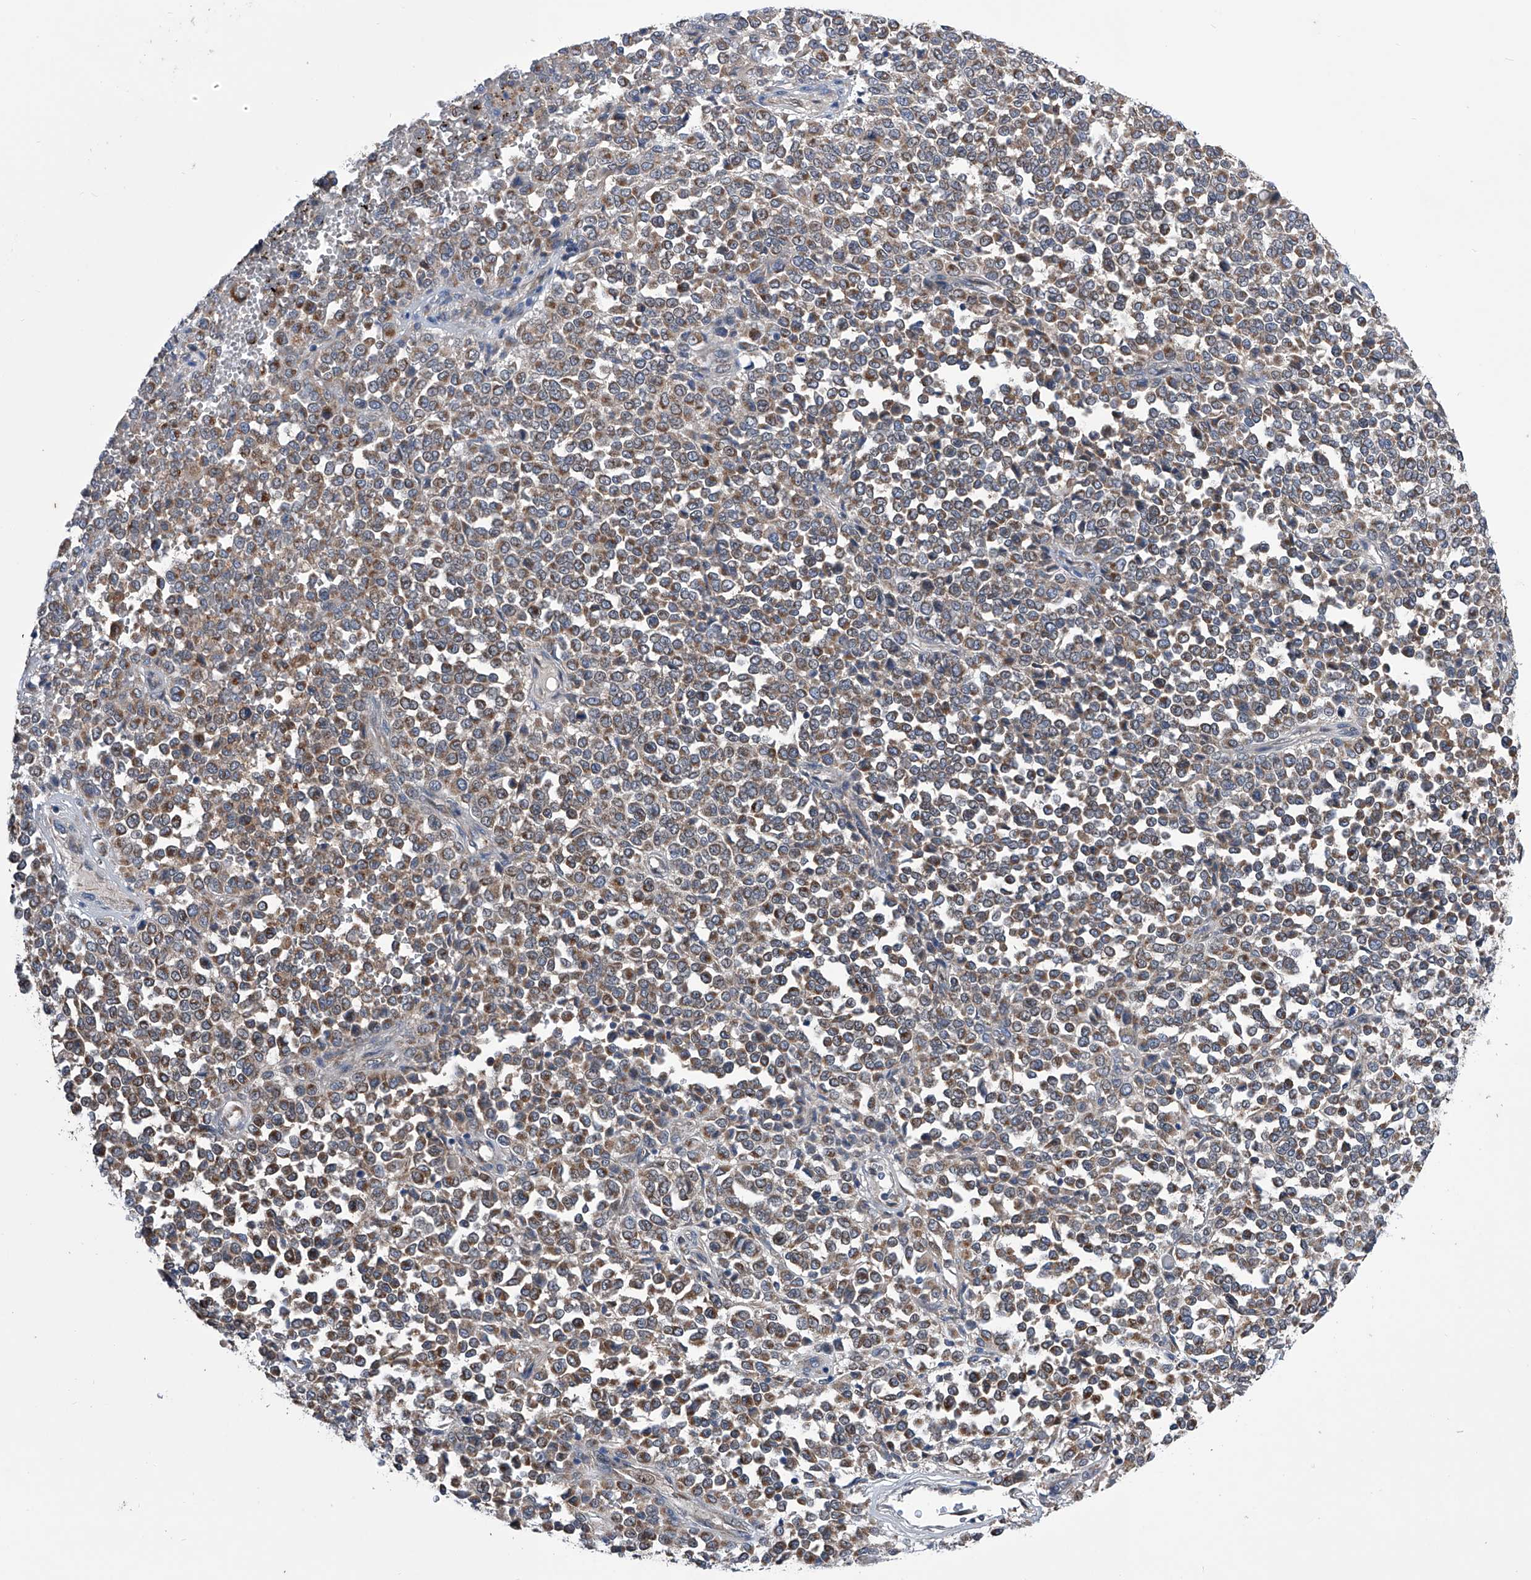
{"staining": {"intensity": "moderate", "quantity": ">75%", "location": "cytoplasmic/membranous"}, "tissue": "melanoma", "cell_type": "Tumor cells", "image_type": "cancer", "snomed": [{"axis": "morphology", "description": "Malignant melanoma, Metastatic site"}, {"axis": "topography", "description": "Pancreas"}], "caption": "DAB immunohistochemical staining of melanoma demonstrates moderate cytoplasmic/membranous protein positivity in about >75% of tumor cells. (brown staining indicates protein expression, while blue staining denotes nuclei).", "gene": "SPATA20", "patient": {"sex": "female", "age": 30}}